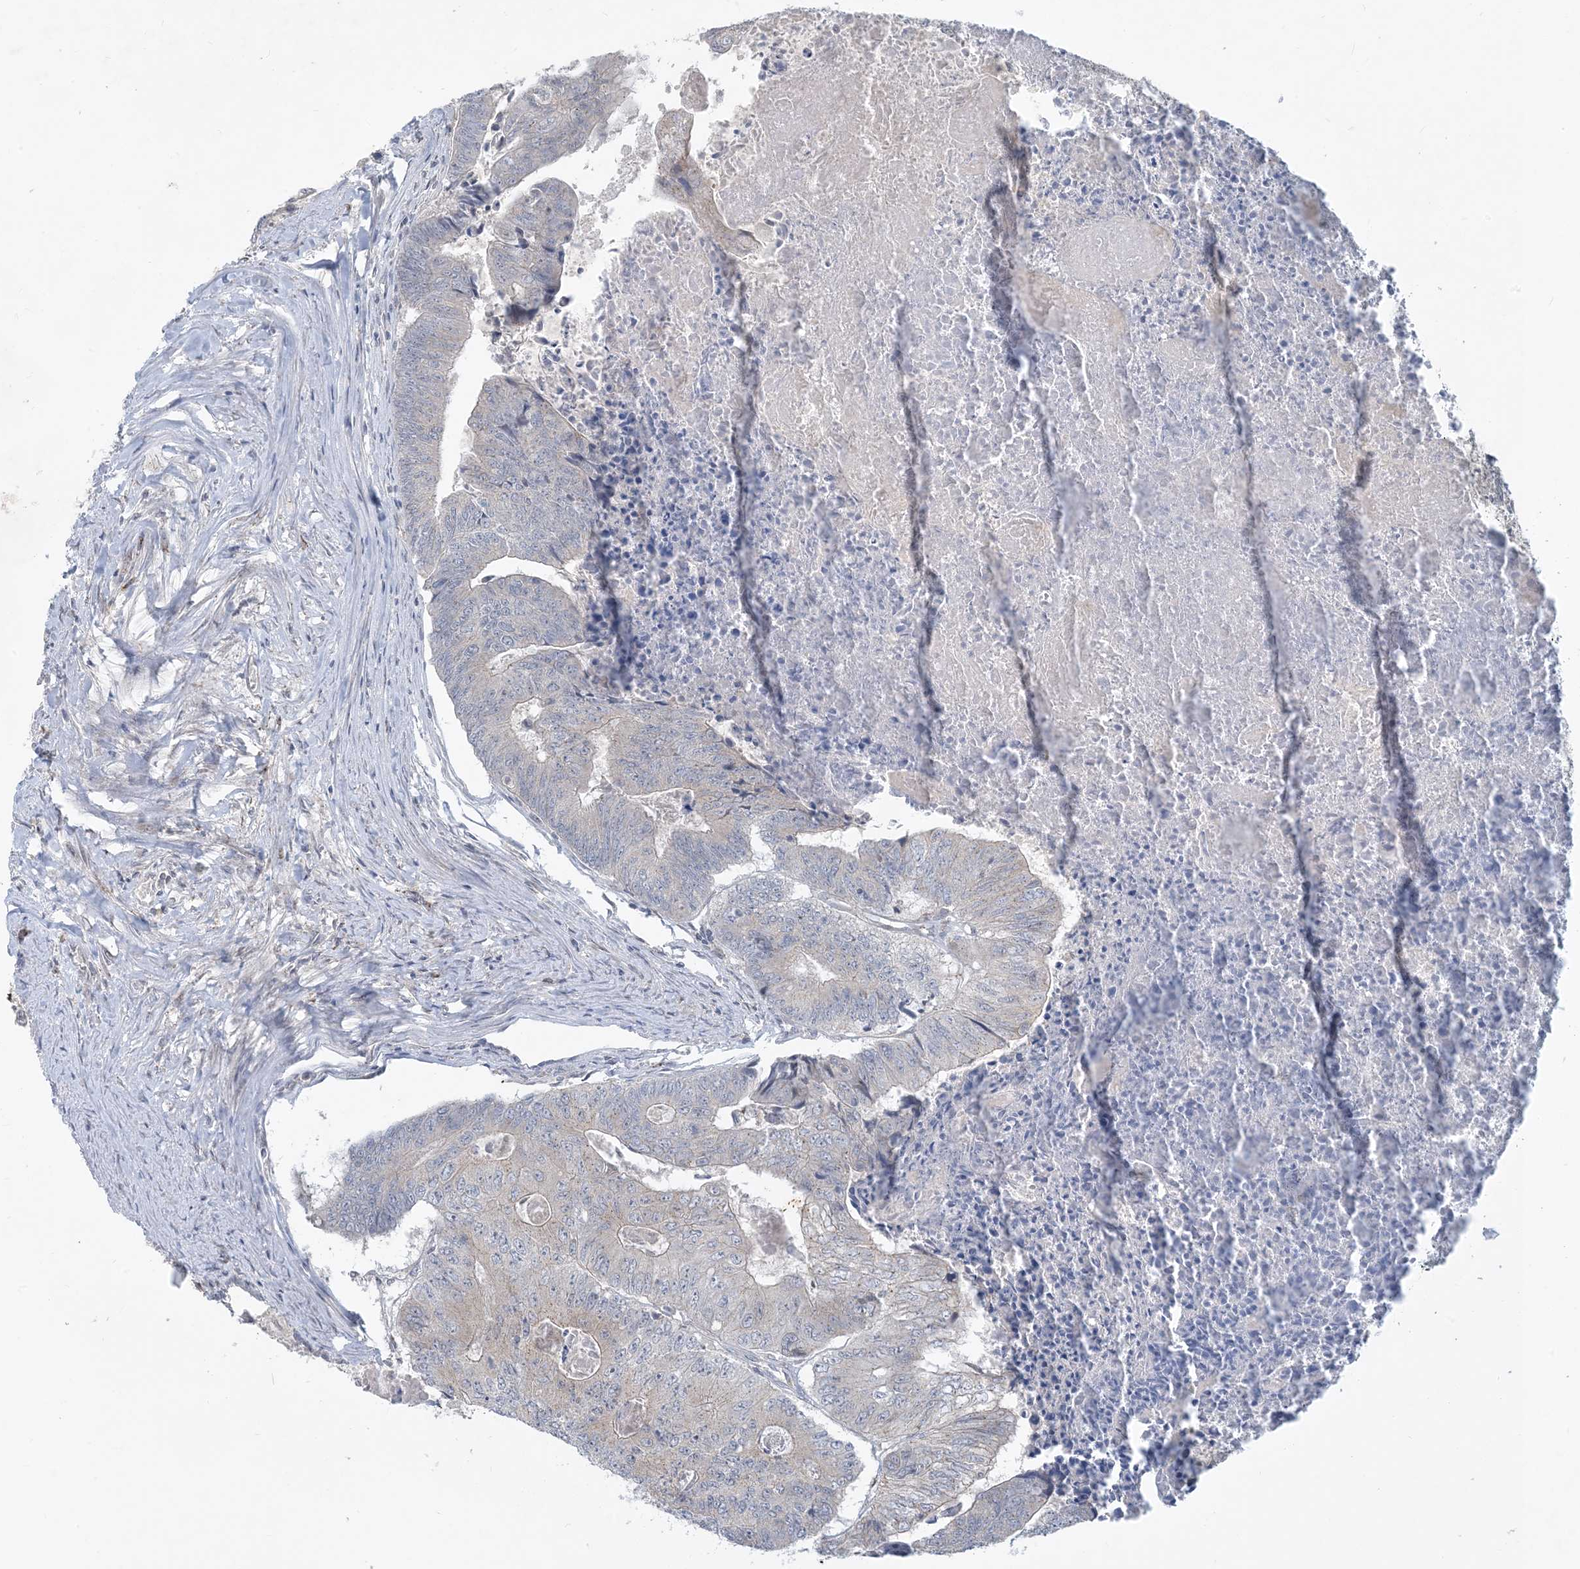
{"staining": {"intensity": "negative", "quantity": "none", "location": "none"}, "tissue": "colorectal cancer", "cell_type": "Tumor cells", "image_type": "cancer", "snomed": [{"axis": "morphology", "description": "Adenocarcinoma, NOS"}, {"axis": "topography", "description": "Colon"}], "caption": "High power microscopy histopathology image of an IHC photomicrograph of colorectal cancer, revealing no significant staining in tumor cells.", "gene": "CCDC14", "patient": {"sex": "female", "age": 67}}